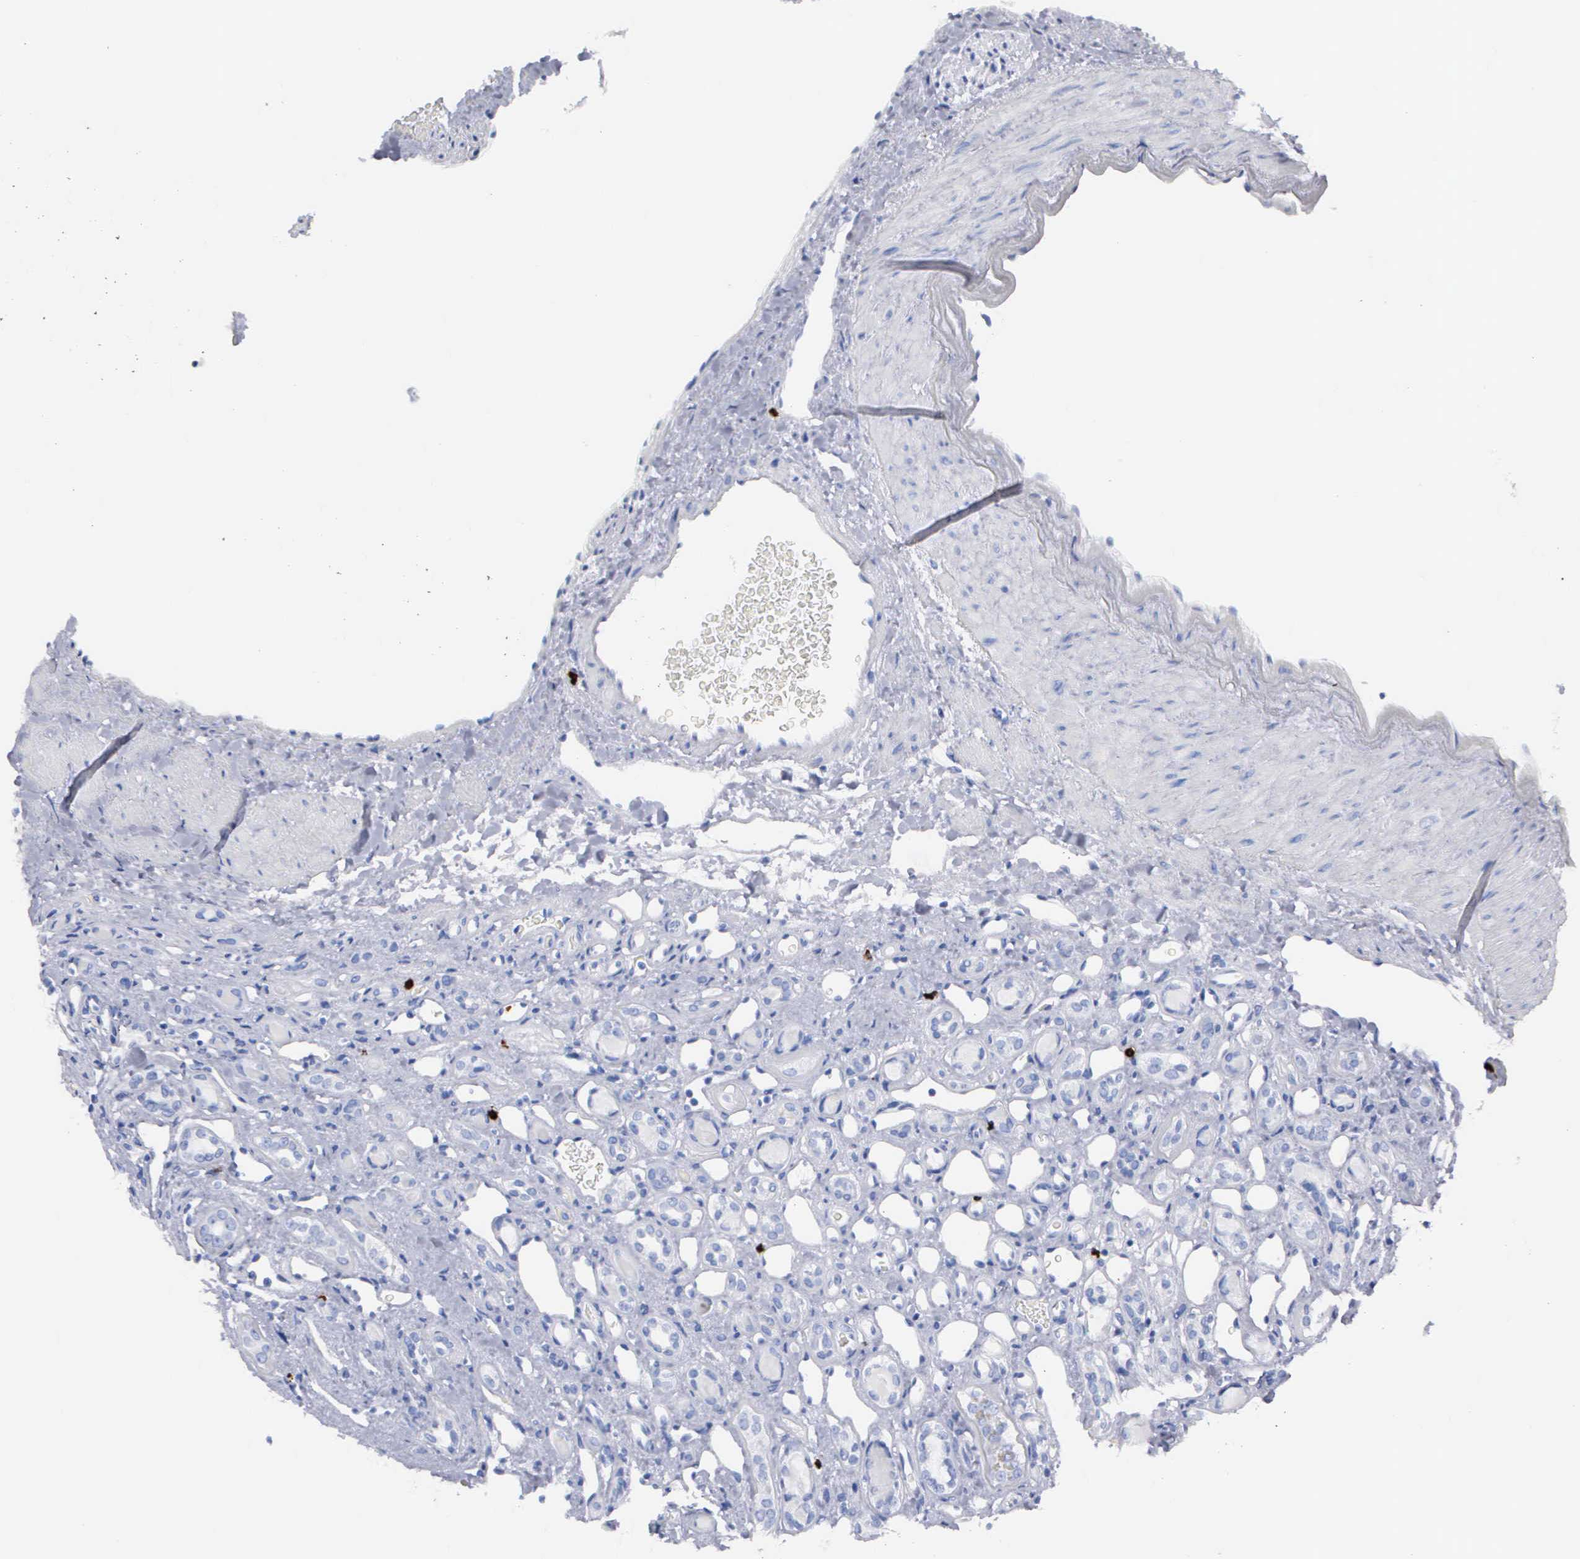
{"staining": {"intensity": "negative", "quantity": "none", "location": "none"}, "tissue": "renal cancer", "cell_type": "Tumor cells", "image_type": "cancer", "snomed": [{"axis": "morphology", "description": "Adenocarcinoma, NOS"}, {"axis": "topography", "description": "Kidney"}], "caption": "A high-resolution image shows IHC staining of renal adenocarcinoma, which reveals no significant positivity in tumor cells. (DAB (3,3'-diaminobenzidine) immunohistochemistry (IHC) visualized using brightfield microscopy, high magnification).", "gene": "CTSG", "patient": {"sex": "female", "age": 60}}